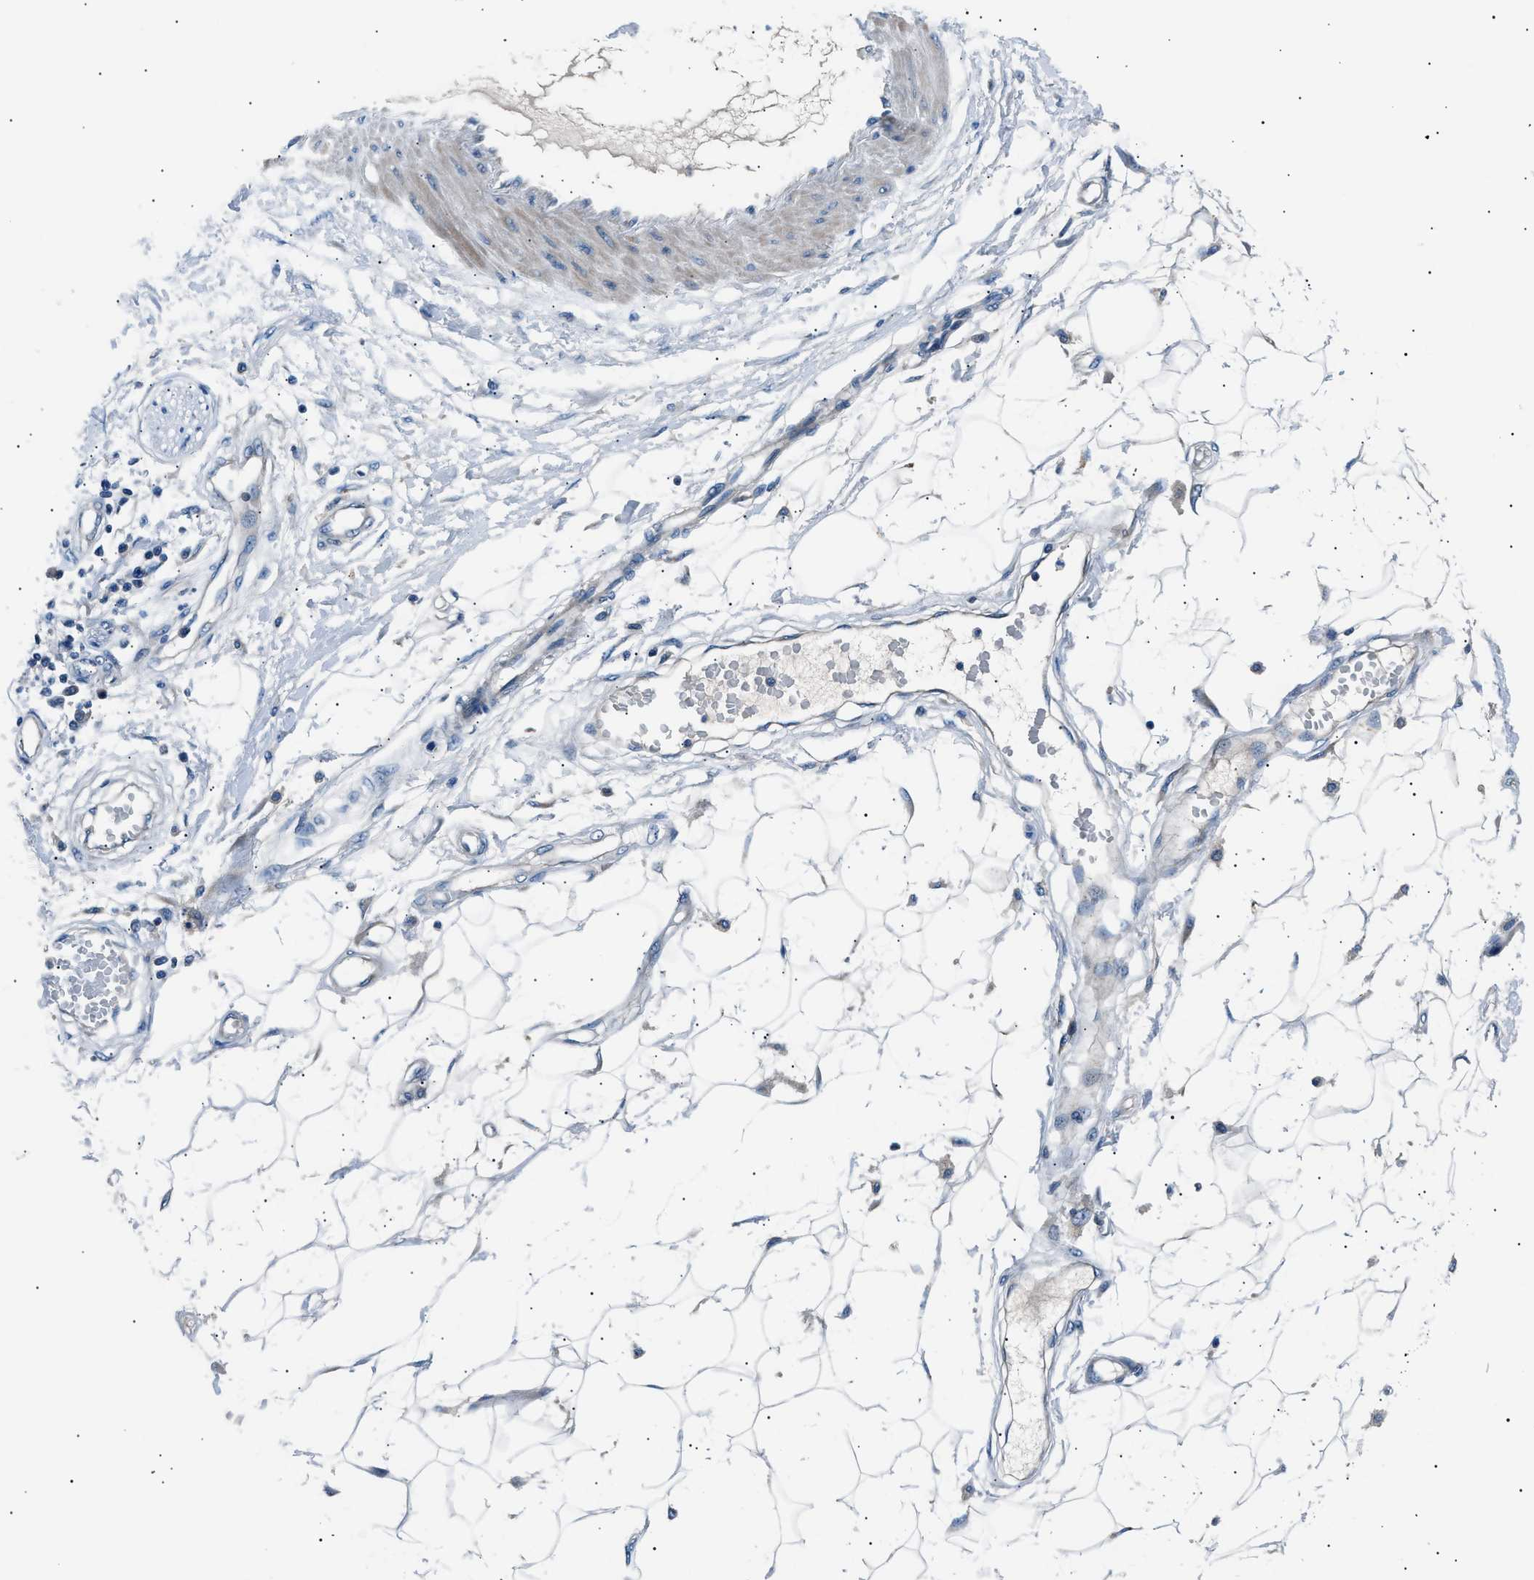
{"staining": {"intensity": "negative", "quantity": "none", "location": "none"}, "tissue": "adipose tissue", "cell_type": "Adipocytes", "image_type": "normal", "snomed": [{"axis": "morphology", "description": "Normal tissue, NOS"}, {"axis": "morphology", "description": "Squamous cell carcinoma, NOS"}, {"axis": "topography", "description": "Skin"}, {"axis": "topography", "description": "Peripheral nerve tissue"}], "caption": "This is a photomicrograph of IHC staining of benign adipose tissue, which shows no positivity in adipocytes. Nuclei are stained in blue.", "gene": "LRRC37B", "patient": {"sex": "male", "age": 83}}